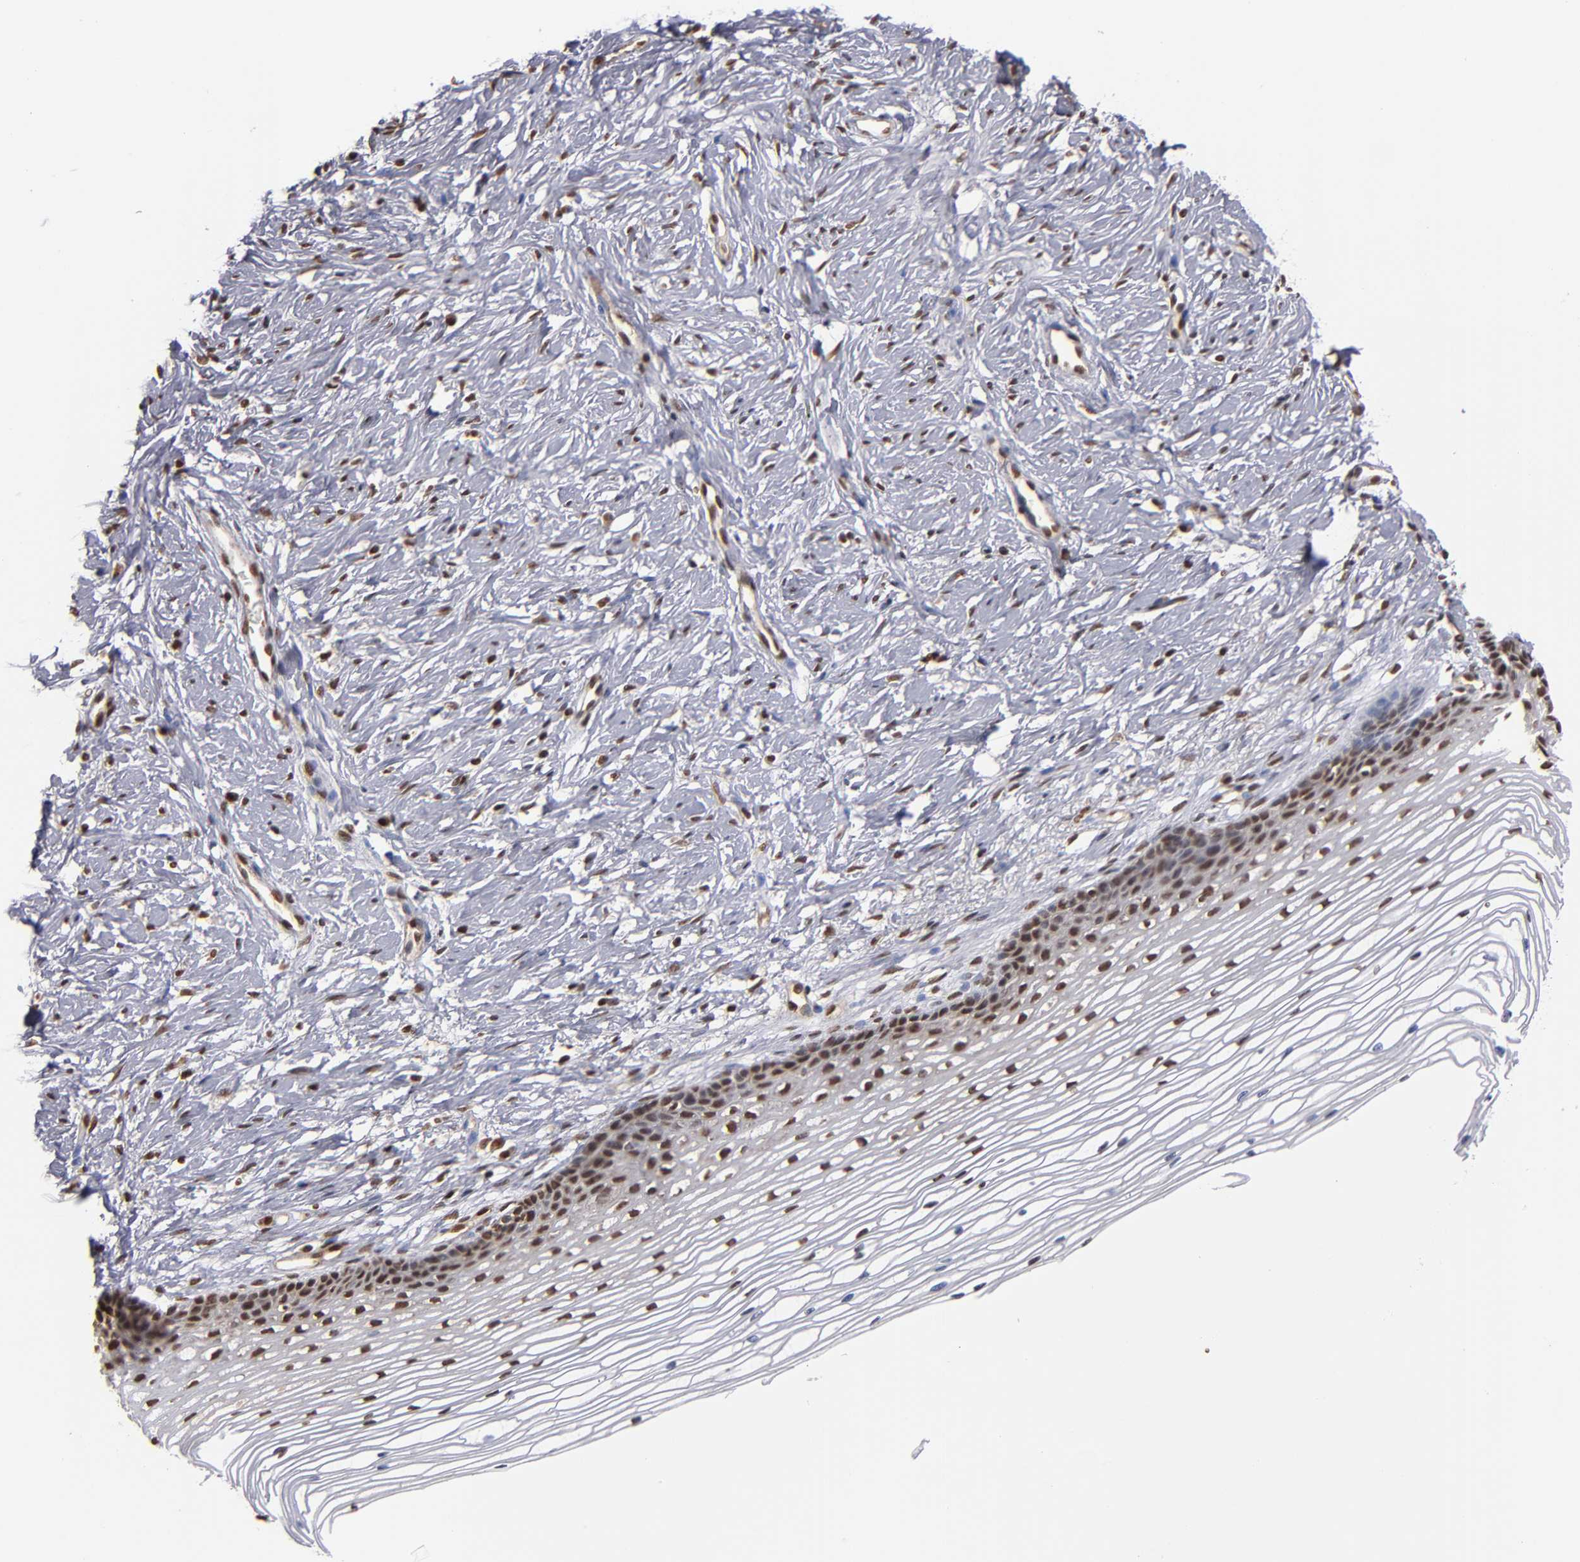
{"staining": {"intensity": "moderate", "quantity": ">75%", "location": "nuclear"}, "tissue": "cervix", "cell_type": "Glandular cells", "image_type": "normal", "snomed": [{"axis": "morphology", "description": "Normal tissue, NOS"}, {"axis": "topography", "description": "Cervix"}], "caption": "Immunohistochemistry staining of unremarkable cervix, which shows medium levels of moderate nuclear expression in about >75% of glandular cells indicating moderate nuclear protein positivity. The staining was performed using DAB (brown) for protein detection and nuclei were counterstained in hematoxylin (blue).", "gene": "ABL2", "patient": {"sex": "female", "age": 77}}